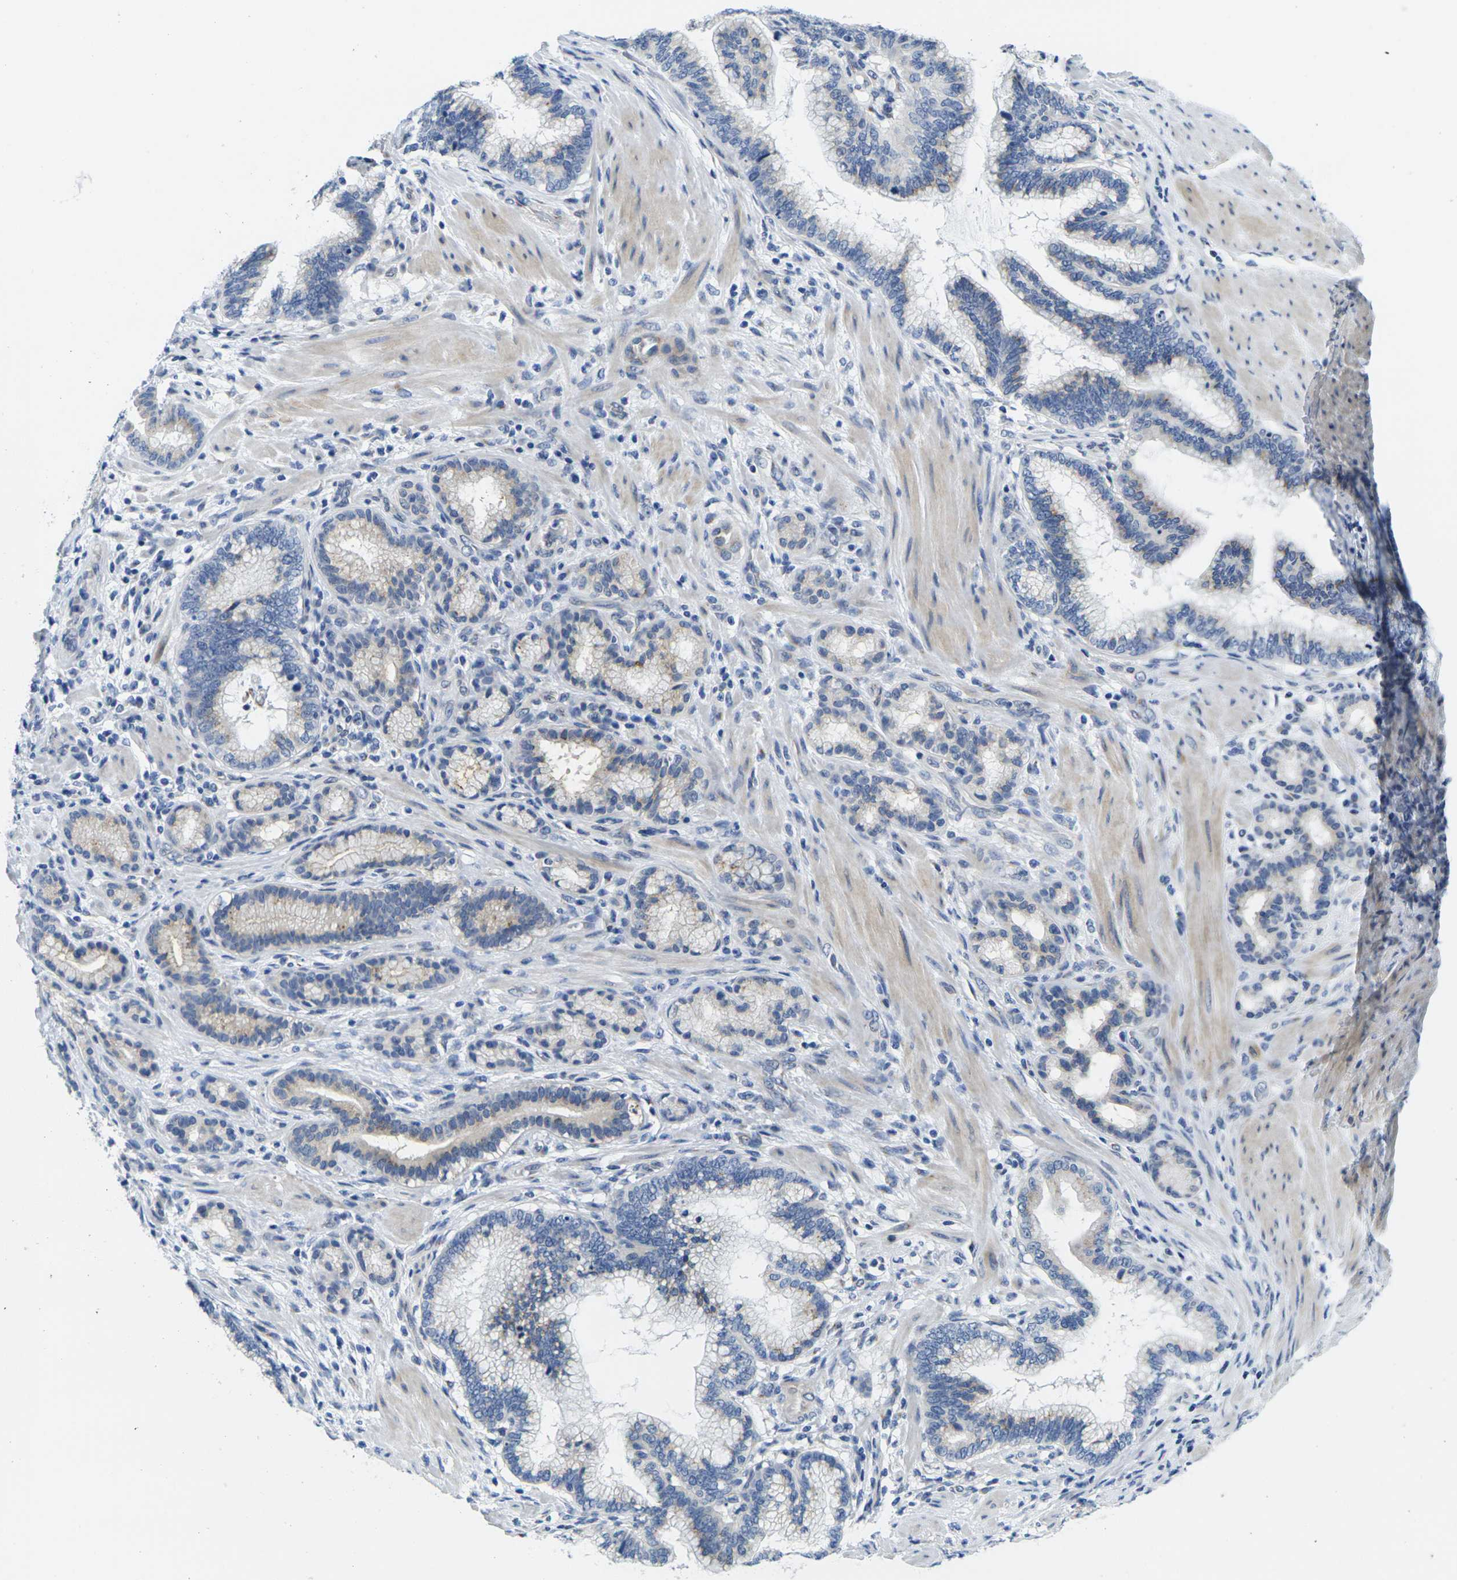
{"staining": {"intensity": "weak", "quantity": "<25%", "location": "cytoplasmic/membranous"}, "tissue": "pancreatic cancer", "cell_type": "Tumor cells", "image_type": "cancer", "snomed": [{"axis": "morphology", "description": "Adenocarcinoma, NOS"}, {"axis": "topography", "description": "Pancreas"}], "caption": "This is an immunohistochemistry (IHC) micrograph of human pancreatic cancer (adenocarcinoma). There is no staining in tumor cells.", "gene": "CRK", "patient": {"sex": "female", "age": 64}}